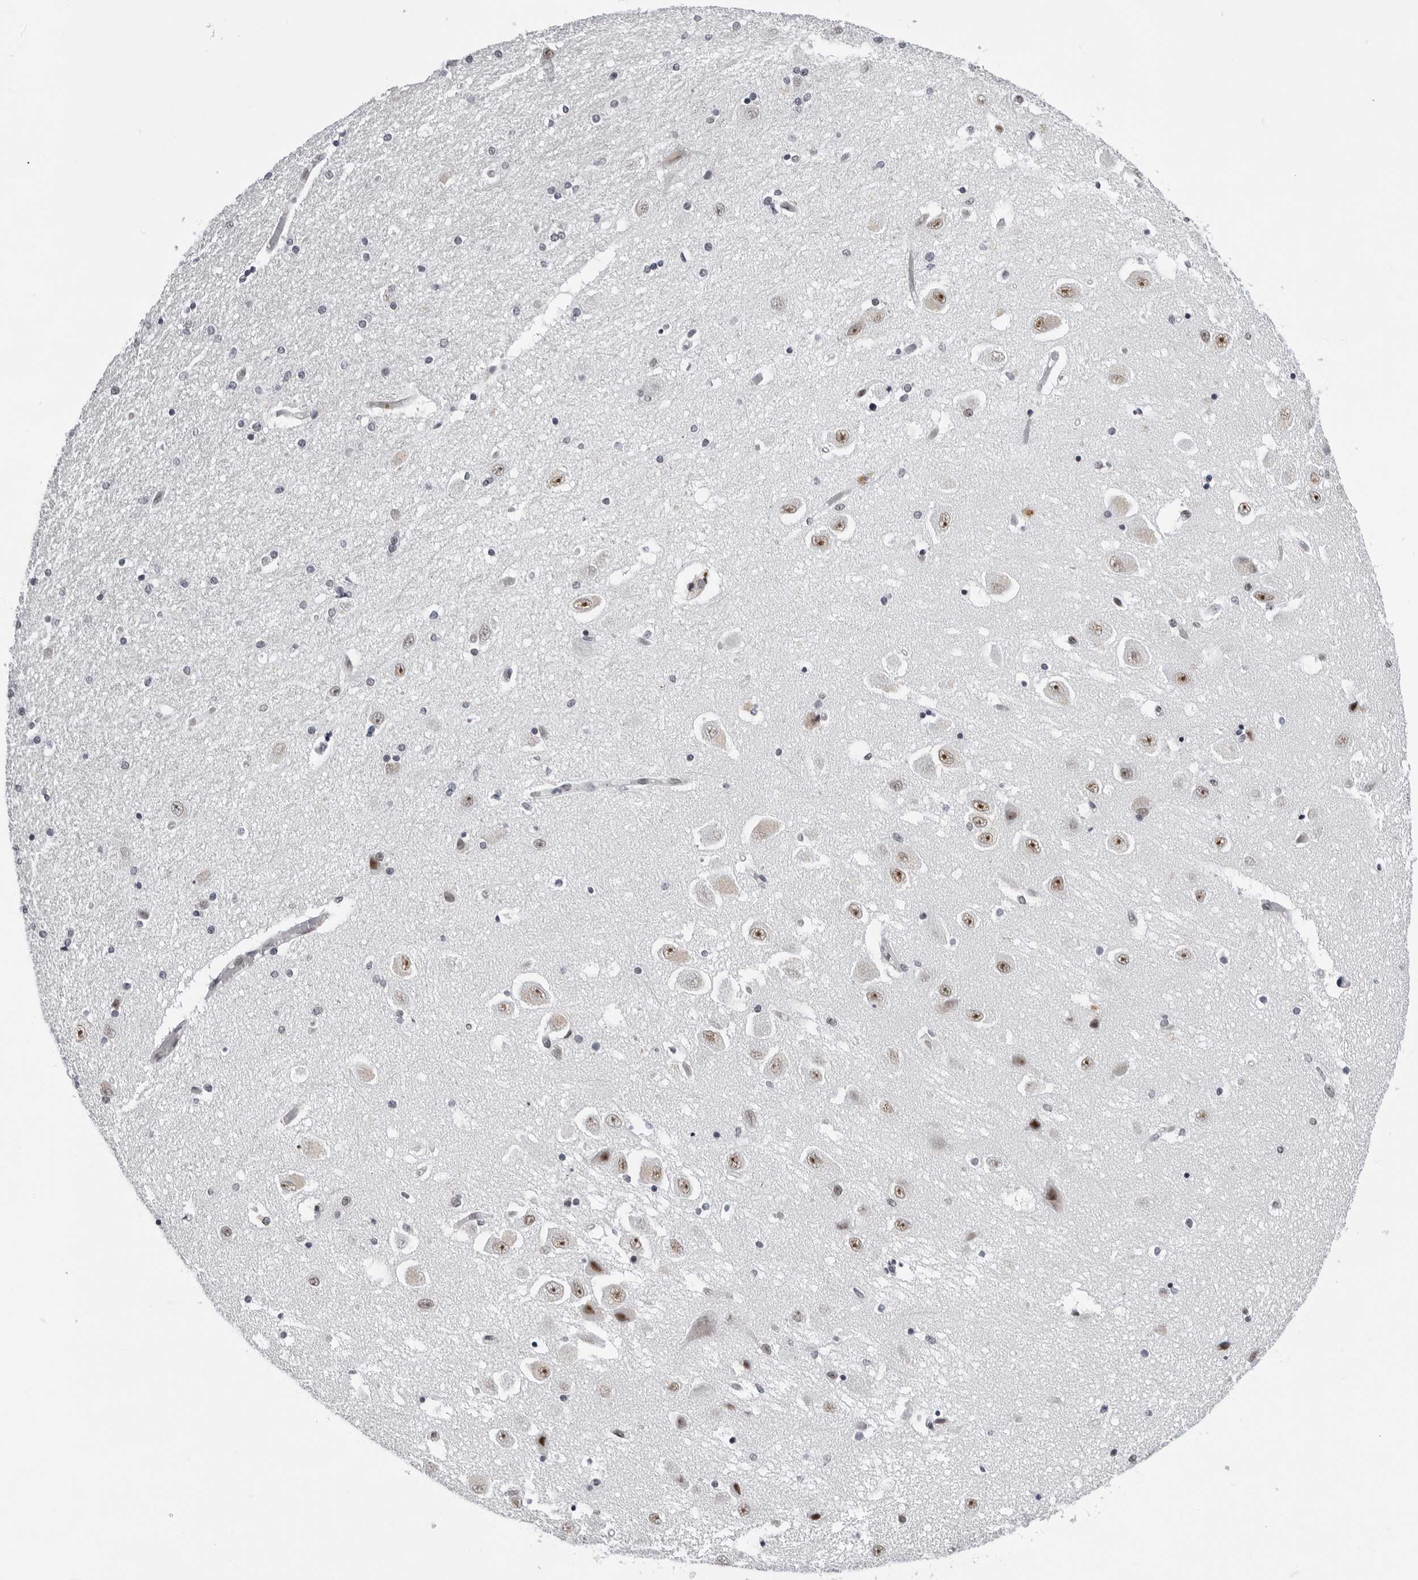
{"staining": {"intensity": "negative", "quantity": "none", "location": "none"}, "tissue": "hippocampus", "cell_type": "Glial cells", "image_type": "normal", "snomed": [{"axis": "morphology", "description": "Normal tissue, NOS"}, {"axis": "topography", "description": "Hippocampus"}], "caption": "A histopathology image of human hippocampus is negative for staining in glial cells.", "gene": "USP1", "patient": {"sex": "female", "age": 54}}